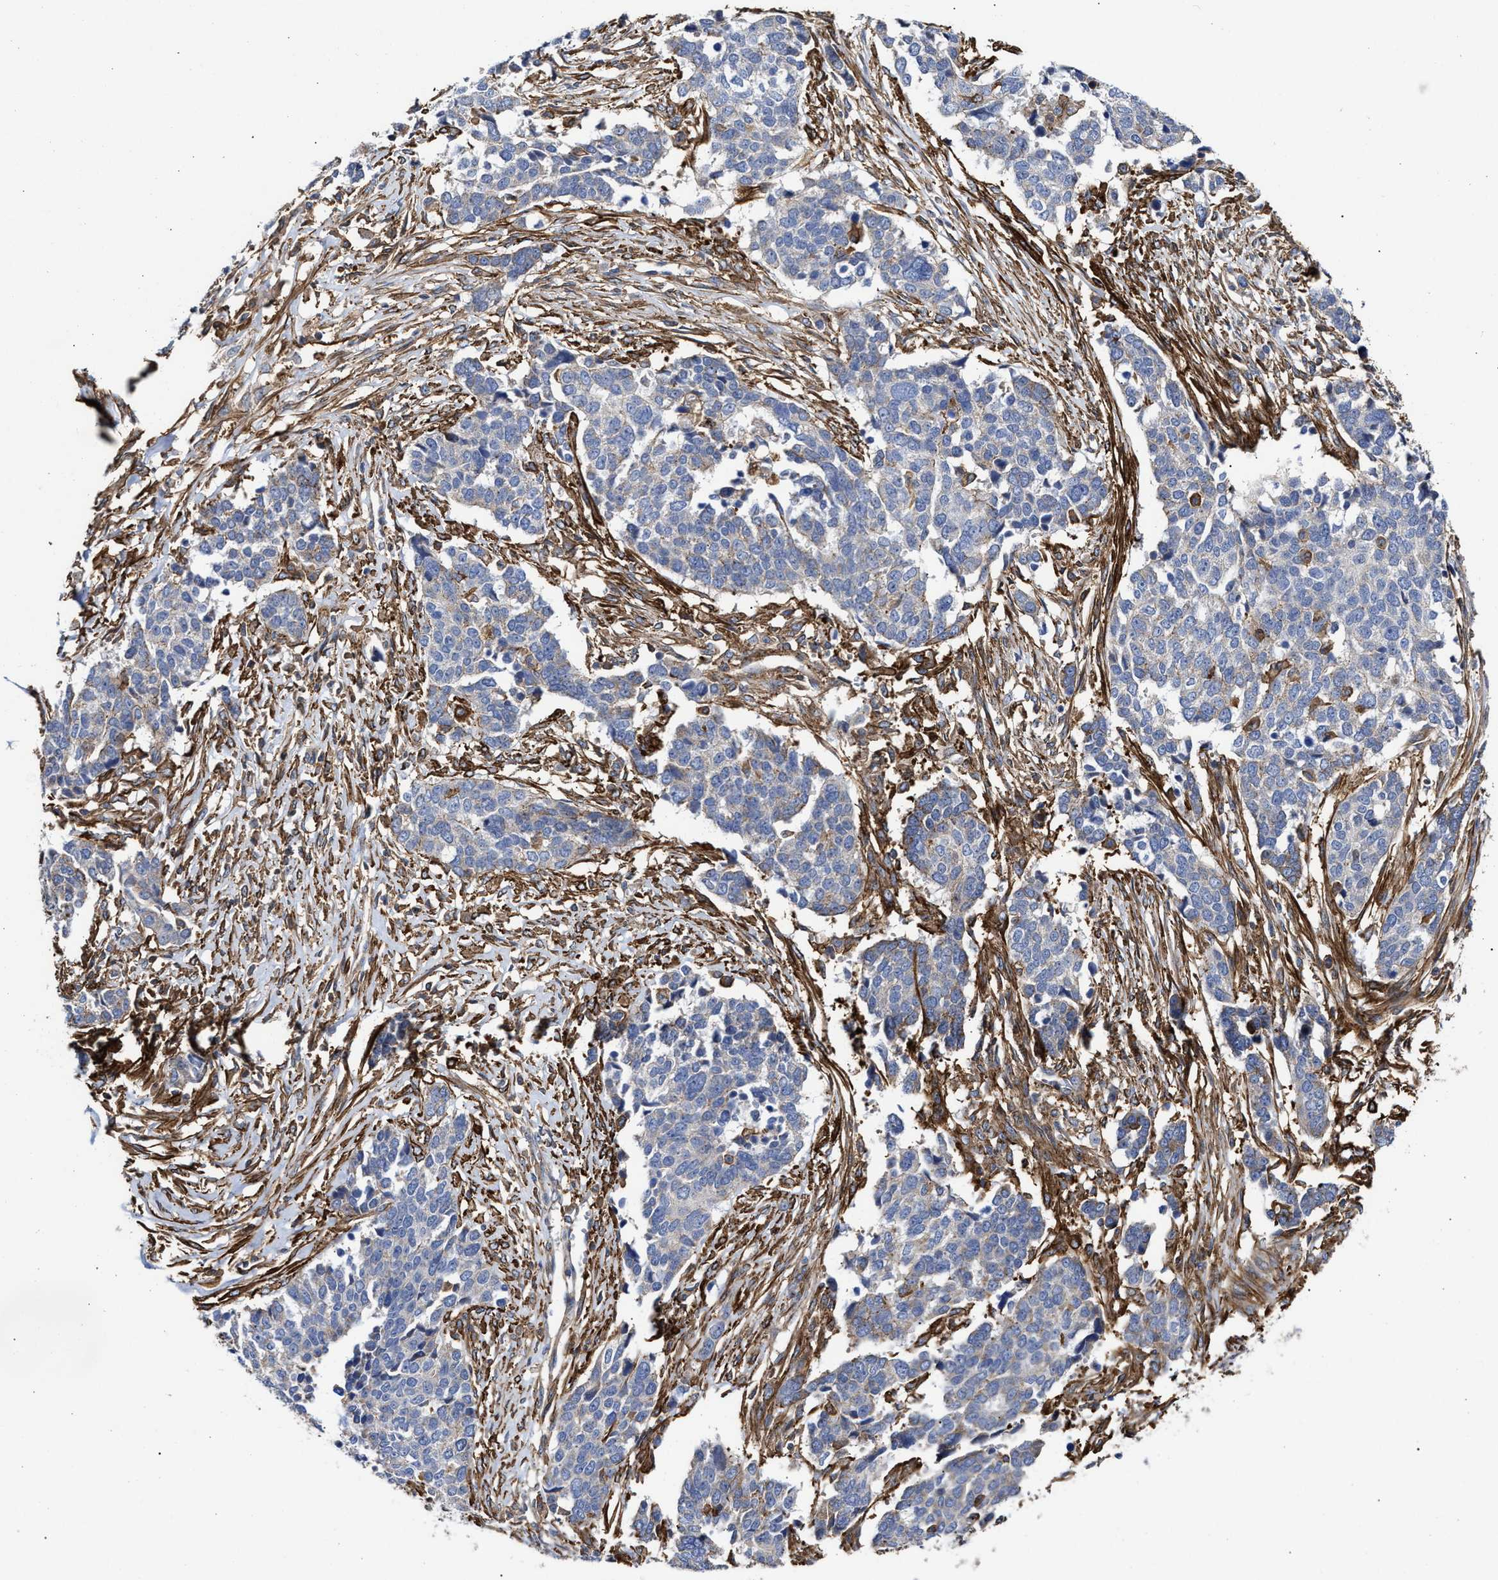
{"staining": {"intensity": "negative", "quantity": "none", "location": "none"}, "tissue": "ovarian cancer", "cell_type": "Tumor cells", "image_type": "cancer", "snomed": [{"axis": "morphology", "description": "Cystadenocarcinoma, serous, NOS"}, {"axis": "topography", "description": "Ovary"}], "caption": "Tumor cells are negative for brown protein staining in ovarian cancer (serous cystadenocarcinoma). The staining was performed using DAB (3,3'-diaminobenzidine) to visualize the protein expression in brown, while the nuclei were stained in blue with hematoxylin (Magnification: 20x).", "gene": "HS3ST5", "patient": {"sex": "female", "age": 44}}